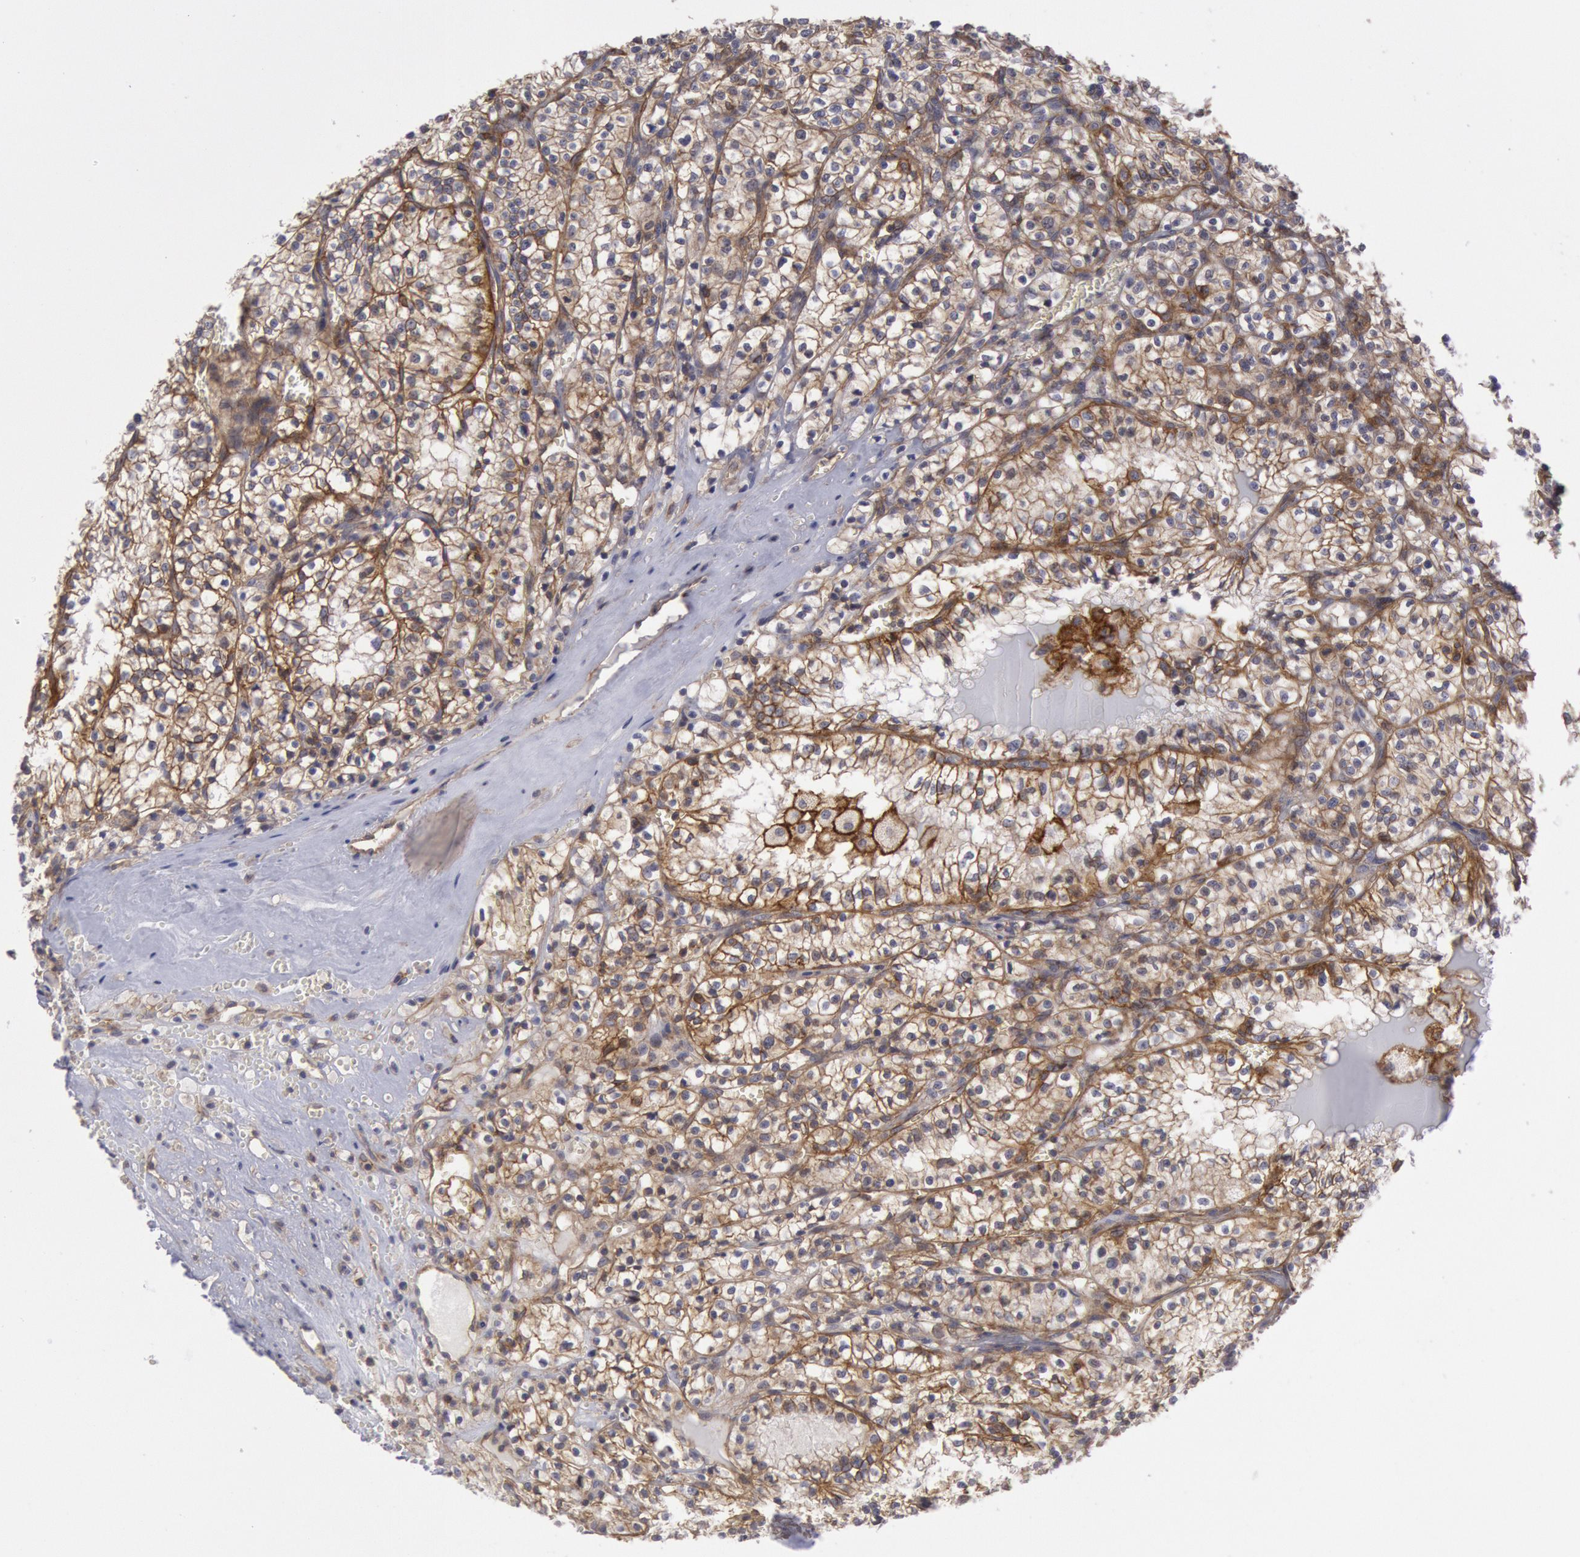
{"staining": {"intensity": "moderate", "quantity": ">75%", "location": "cytoplasmic/membranous"}, "tissue": "renal cancer", "cell_type": "Tumor cells", "image_type": "cancer", "snomed": [{"axis": "morphology", "description": "Adenocarcinoma, NOS"}, {"axis": "topography", "description": "Kidney"}], "caption": "IHC photomicrograph of renal cancer (adenocarcinoma) stained for a protein (brown), which reveals medium levels of moderate cytoplasmic/membranous expression in approximately >75% of tumor cells.", "gene": "STX4", "patient": {"sex": "male", "age": 61}}